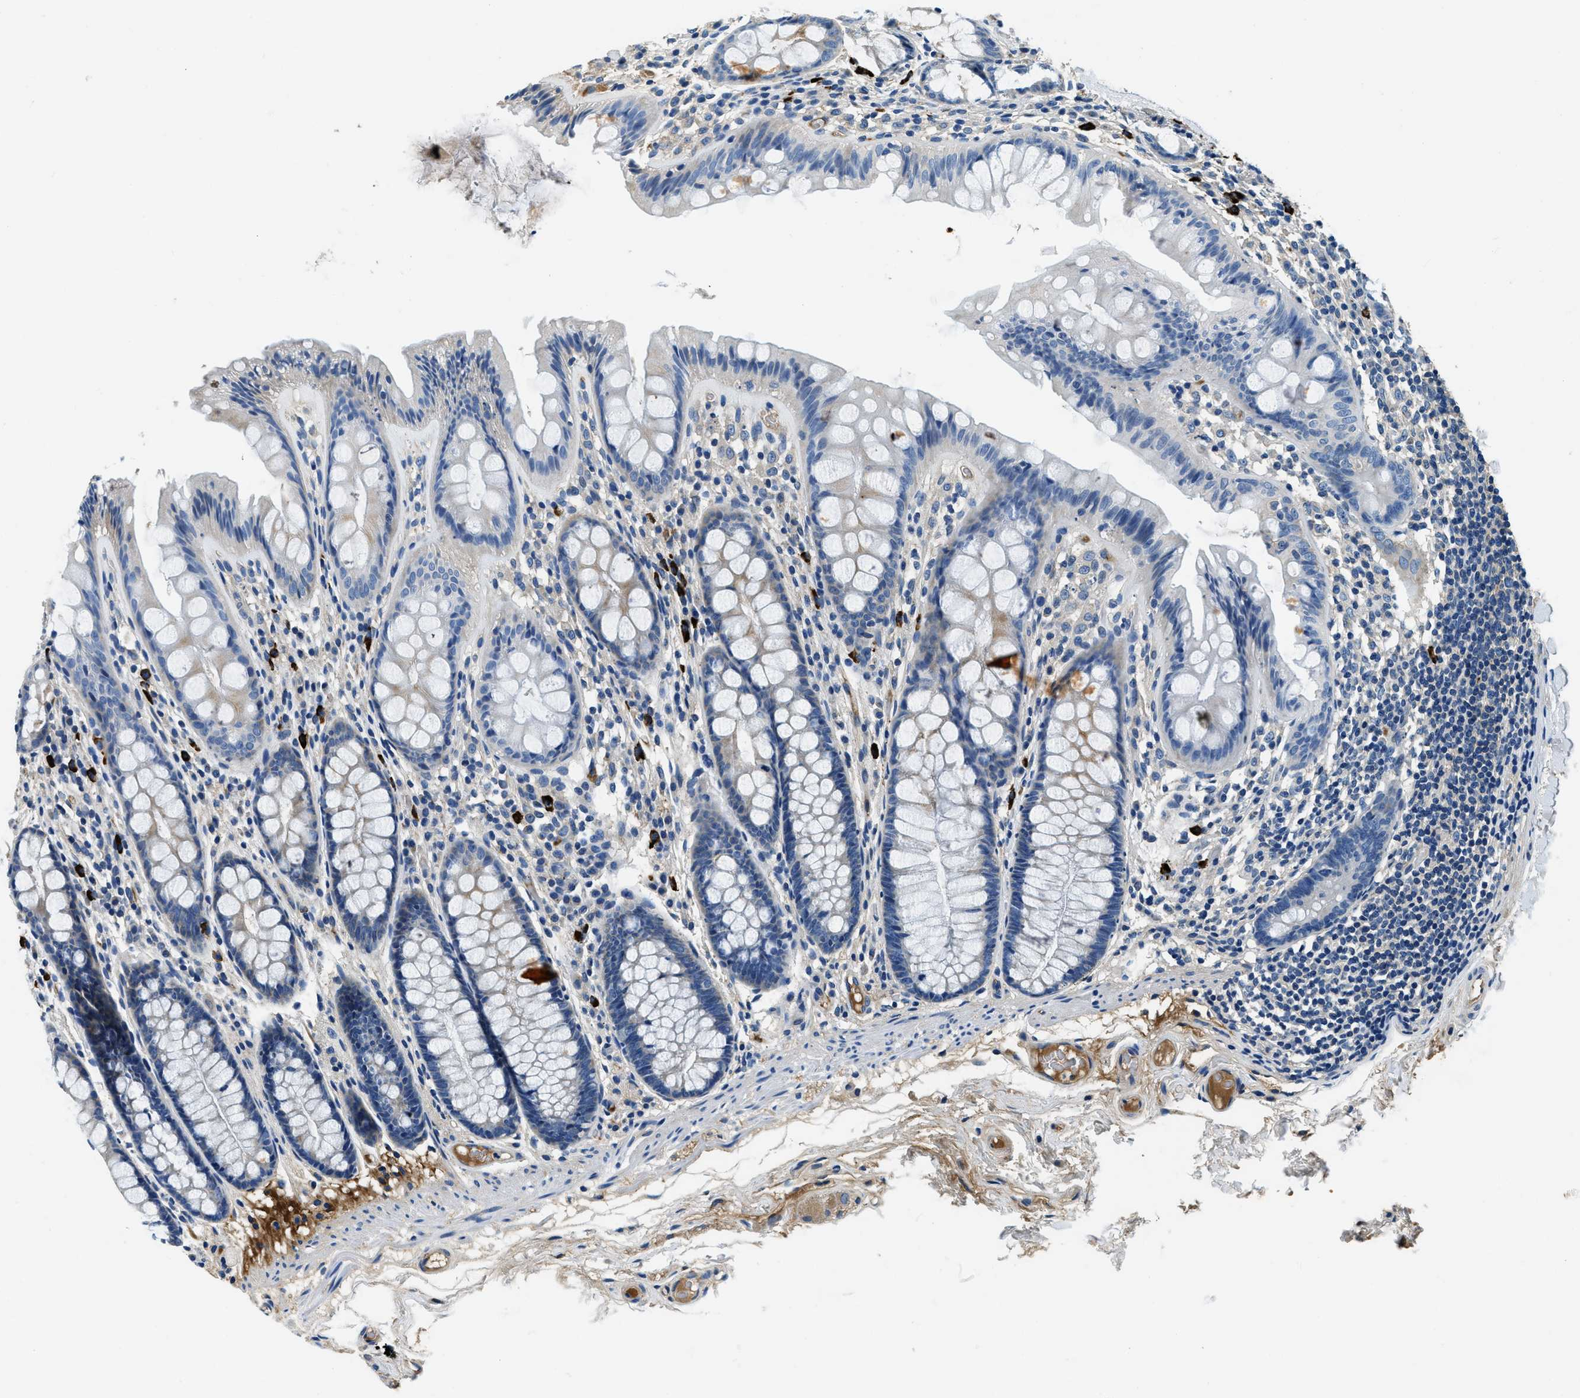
{"staining": {"intensity": "moderate", "quantity": ">75%", "location": "cytoplasmic/membranous"}, "tissue": "colon", "cell_type": "Endothelial cells", "image_type": "normal", "snomed": [{"axis": "morphology", "description": "Normal tissue, NOS"}, {"axis": "topography", "description": "Colon"}], "caption": "DAB immunohistochemical staining of normal human colon exhibits moderate cytoplasmic/membranous protein positivity in about >75% of endothelial cells.", "gene": "TMEM186", "patient": {"sex": "female", "age": 56}}